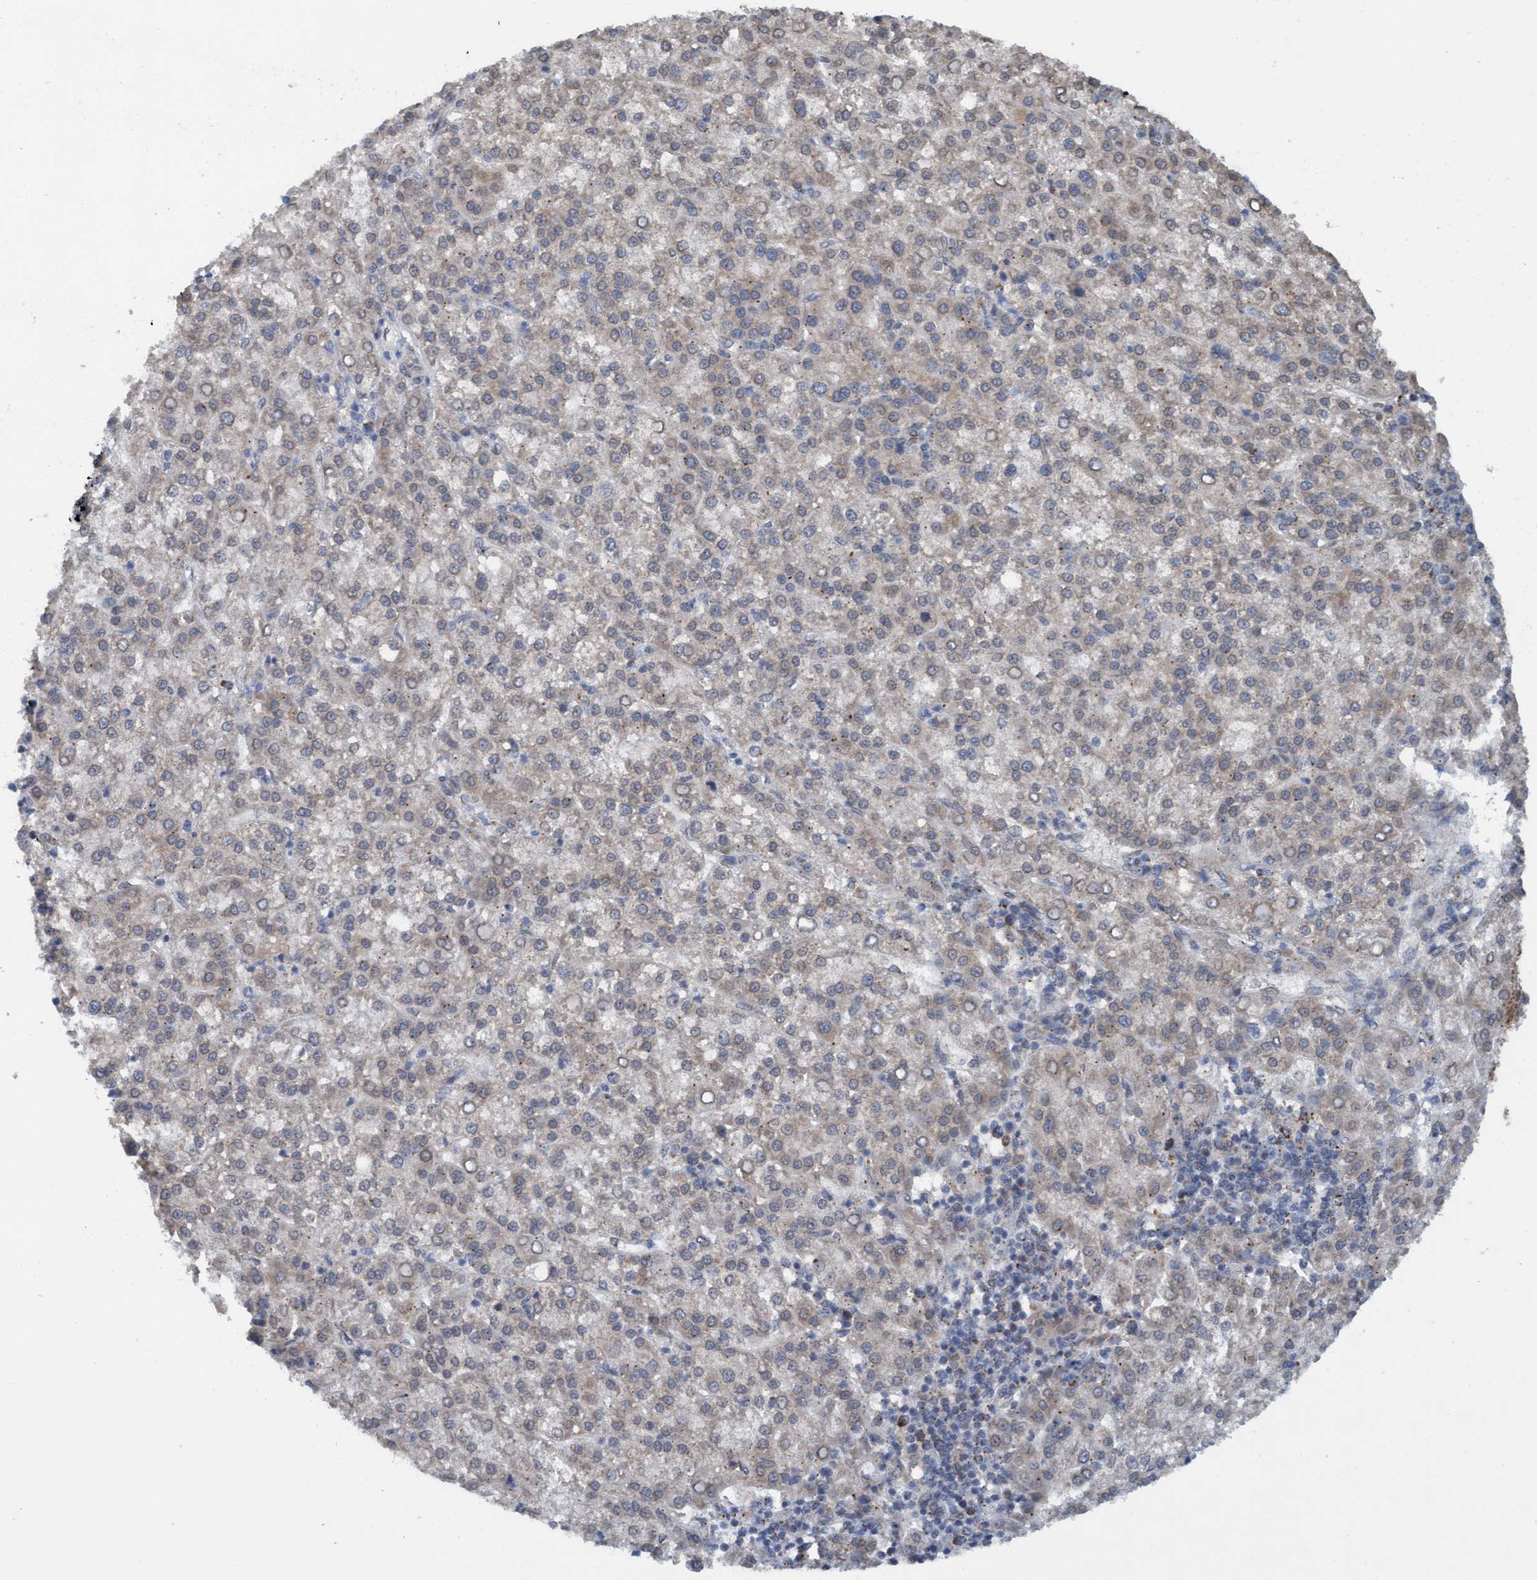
{"staining": {"intensity": "weak", "quantity": "25%-75%", "location": "cytoplasmic/membranous"}, "tissue": "liver cancer", "cell_type": "Tumor cells", "image_type": "cancer", "snomed": [{"axis": "morphology", "description": "Carcinoma, Hepatocellular, NOS"}, {"axis": "topography", "description": "Liver"}], "caption": "Immunohistochemistry (IHC) micrograph of liver cancer (hepatocellular carcinoma) stained for a protein (brown), which exhibits low levels of weak cytoplasmic/membranous positivity in about 25%-75% of tumor cells.", "gene": "MRPS23", "patient": {"sex": "female", "age": 58}}